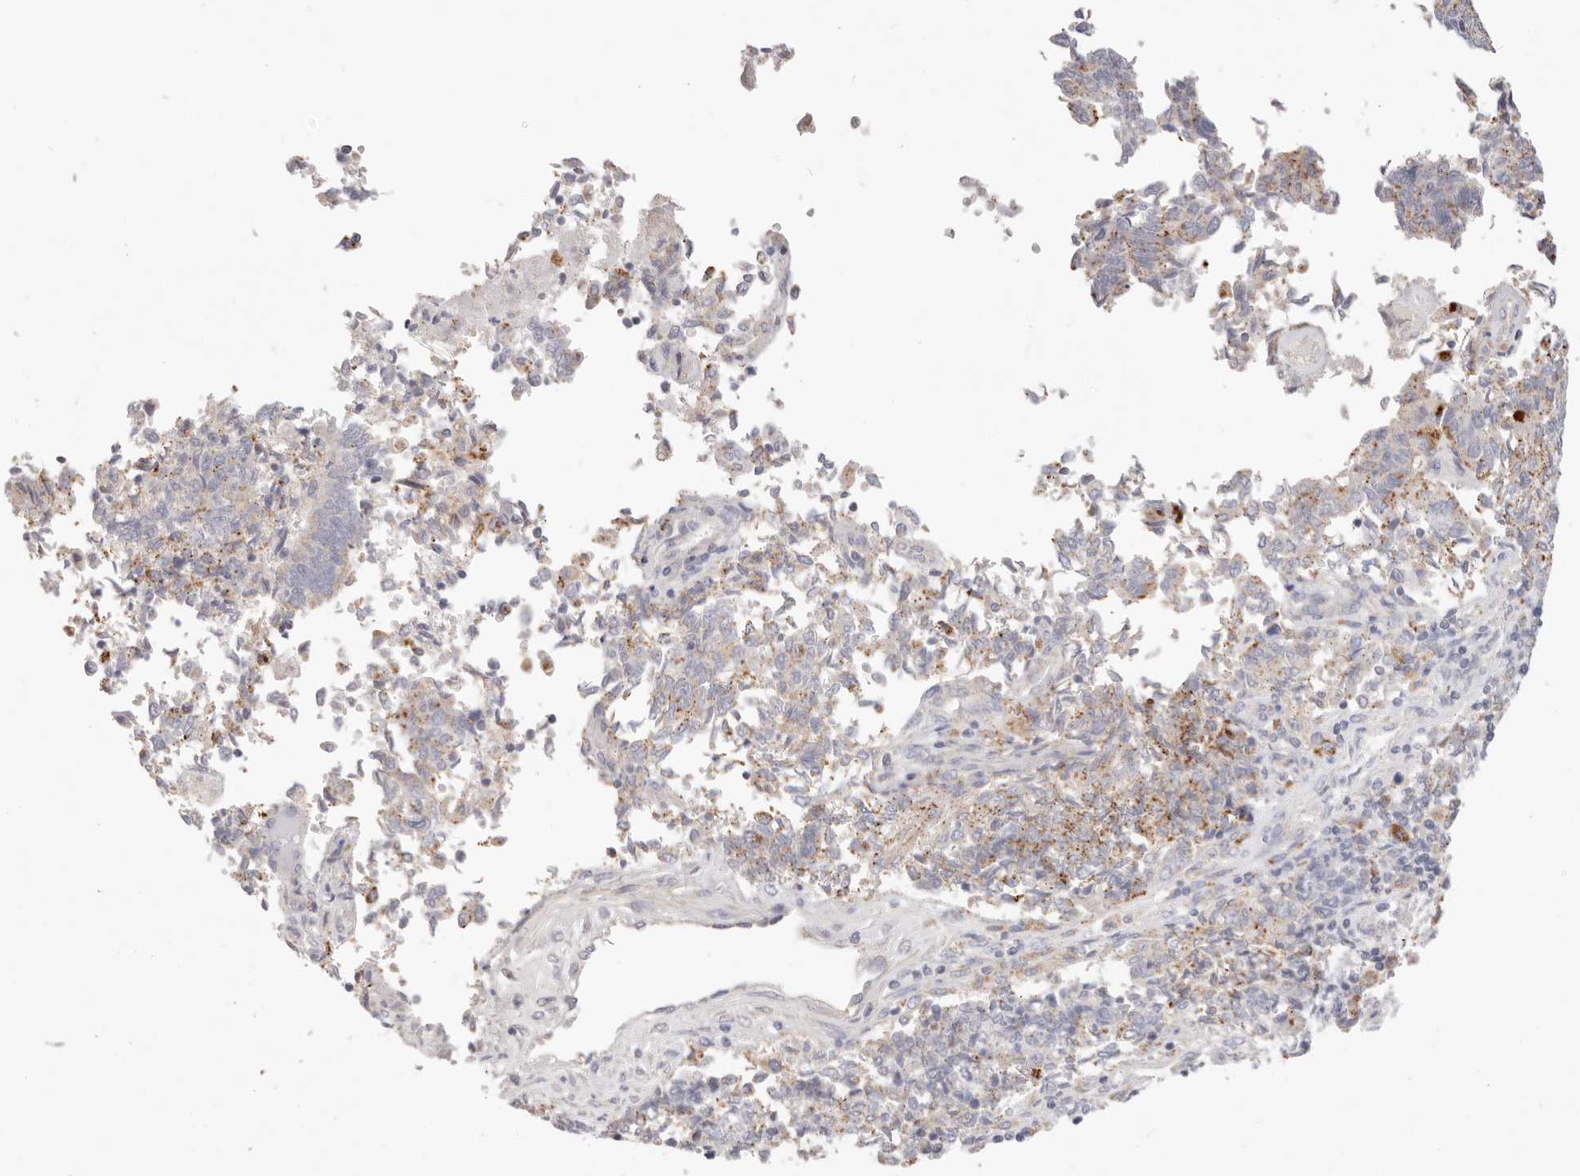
{"staining": {"intensity": "moderate", "quantity": "25%-75%", "location": "cytoplasmic/membranous"}, "tissue": "endometrial cancer", "cell_type": "Tumor cells", "image_type": "cancer", "snomed": [{"axis": "morphology", "description": "Adenocarcinoma, NOS"}, {"axis": "topography", "description": "Endometrium"}], "caption": "Tumor cells exhibit moderate cytoplasmic/membranous expression in approximately 25%-75% of cells in endometrial cancer (adenocarcinoma). (DAB (3,3'-diaminobenzidine) IHC, brown staining for protein, blue staining for nuclei).", "gene": "STKLD1", "patient": {"sex": "female", "age": 80}}